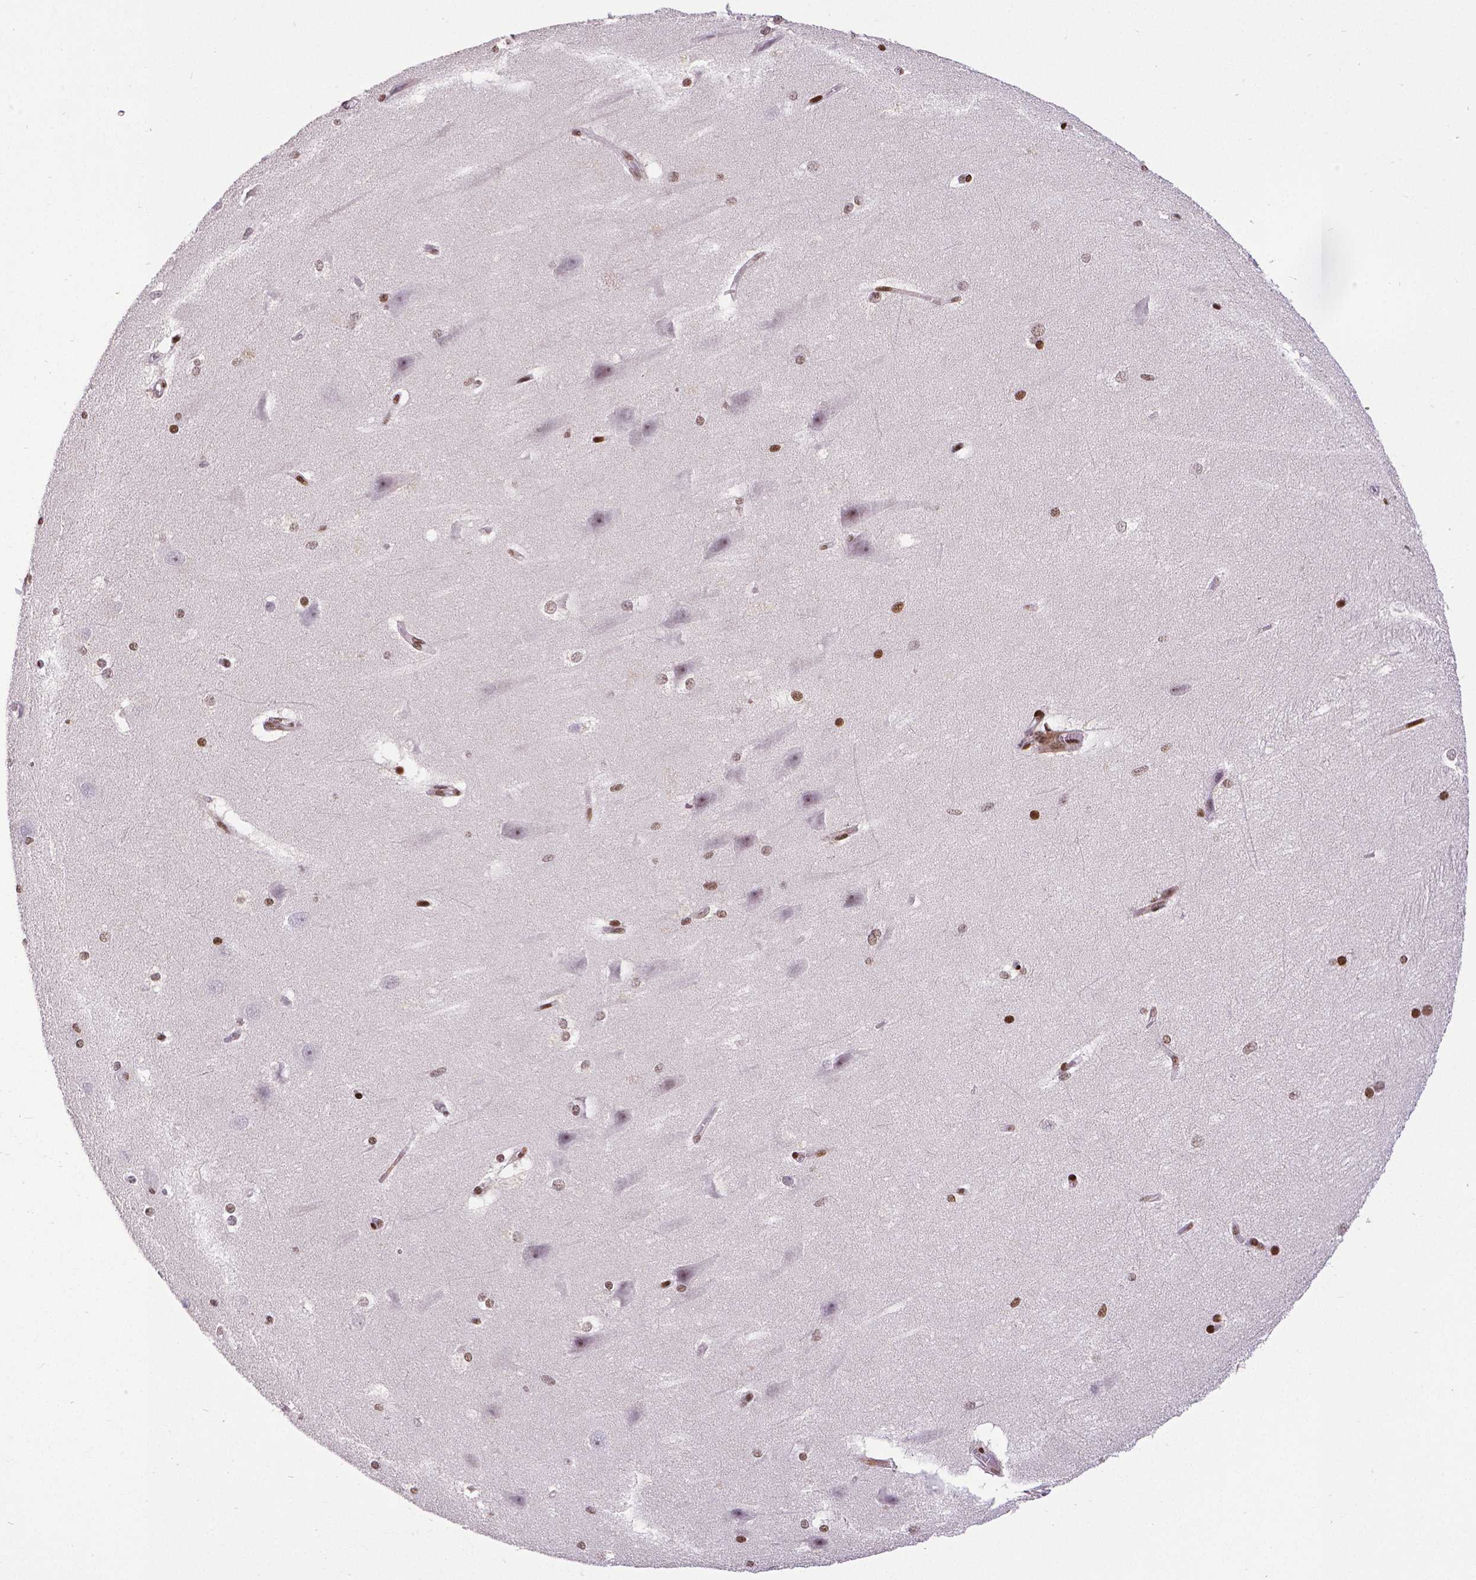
{"staining": {"intensity": "strong", "quantity": "<25%", "location": "nuclear"}, "tissue": "hippocampus", "cell_type": "Glial cells", "image_type": "normal", "snomed": [{"axis": "morphology", "description": "Normal tissue, NOS"}, {"axis": "topography", "description": "Cerebral cortex"}, {"axis": "topography", "description": "Hippocampus"}], "caption": "Protein analysis of normal hippocampus exhibits strong nuclear expression in about <25% of glial cells.", "gene": "CTCF", "patient": {"sex": "female", "age": 19}}